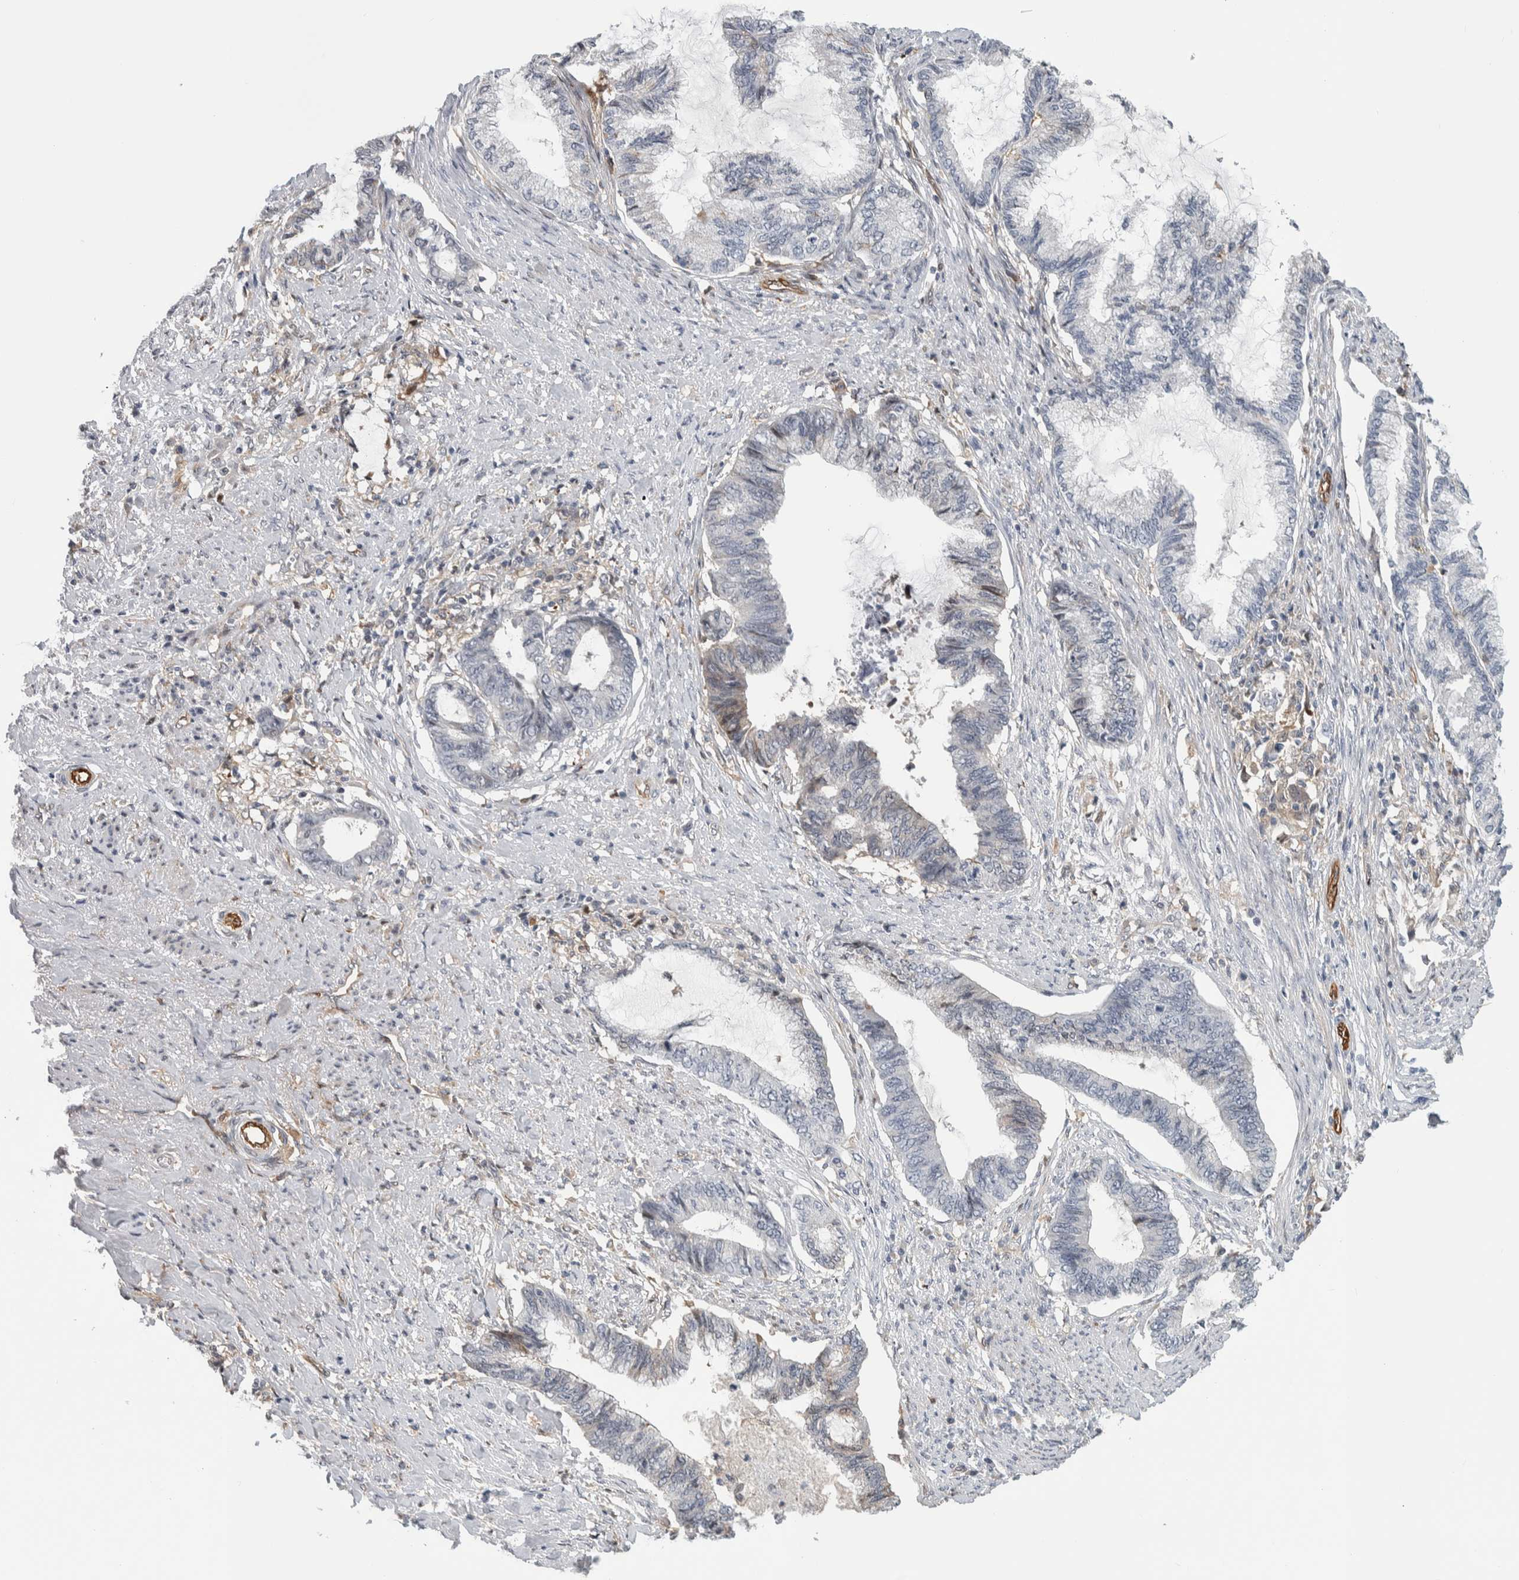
{"staining": {"intensity": "negative", "quantity": "none", "location": "none"}, "tissue": "endometrial cancer", "cell_type": "Tumor cells", "image_type": "cancer", "snomed": [{"axis": "morphology", "description": "Adenocarcinoma, NOS"}, {"axis": "topography", "description": "Endometrium"}], "caption": "There is no significant expression in tumor cells of endometrial cancer (adenocarcinoma).", "gene": "MSL1", "patient": {"sex": "female", "age": 86}}